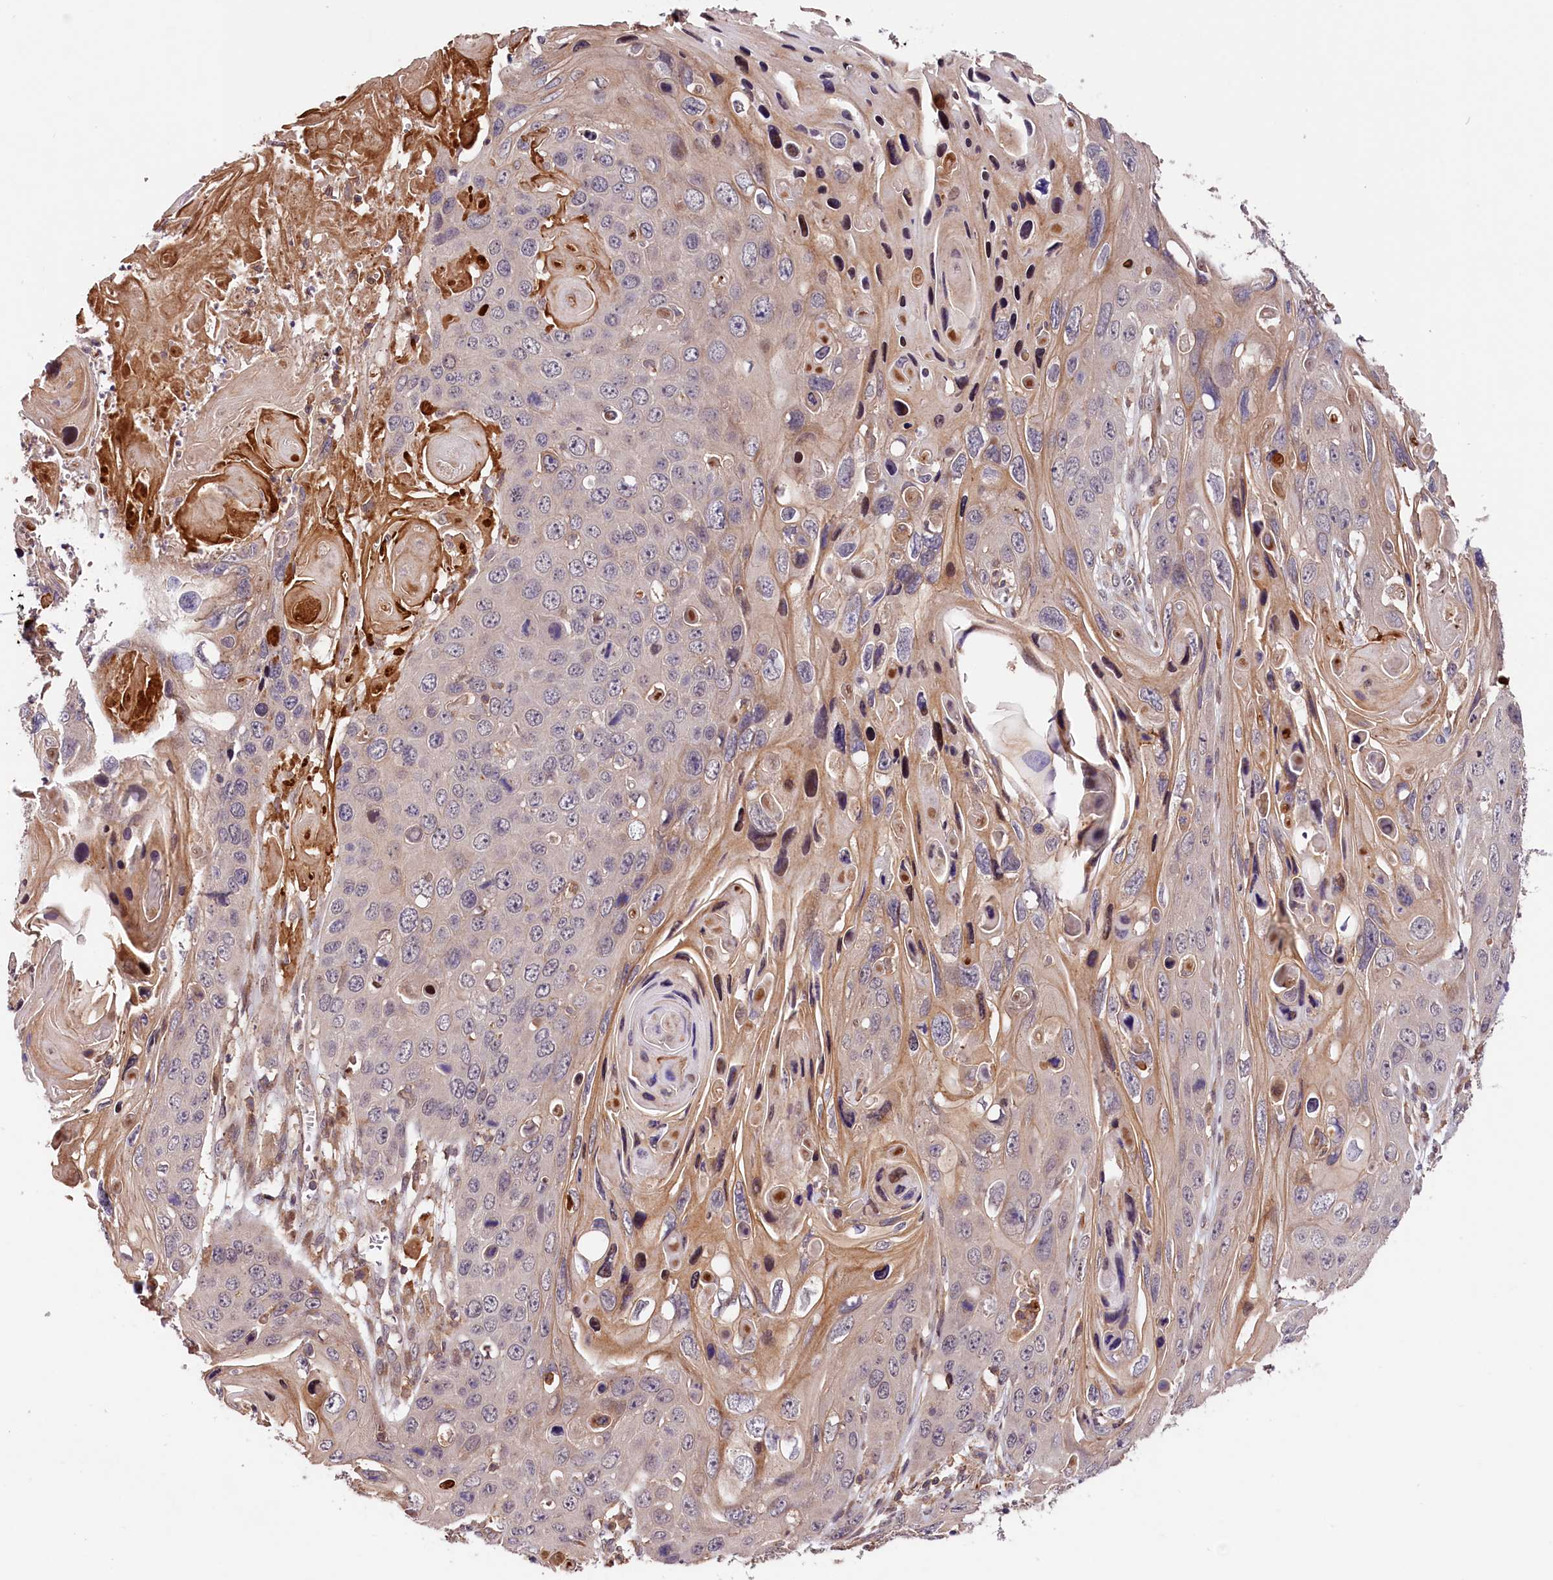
{"staining": {"intensity": "negative", "quantity": "none", "location": "none"}, "tissue": "skin cancer", "cell_type": "Tumor cells", "image_type": "cancer", "snomed": [{"axis": "morphology", "description": "Squamous cell carcinoma, NOS"}, {"axis": "topography", "description": "Skin"}], "caption": "Immunohistochemical staining of human skin cancer displays no significant staining in tumor cells.", "gene": "CACNA1H", "patient": {"sex": "male", "age": 55}}